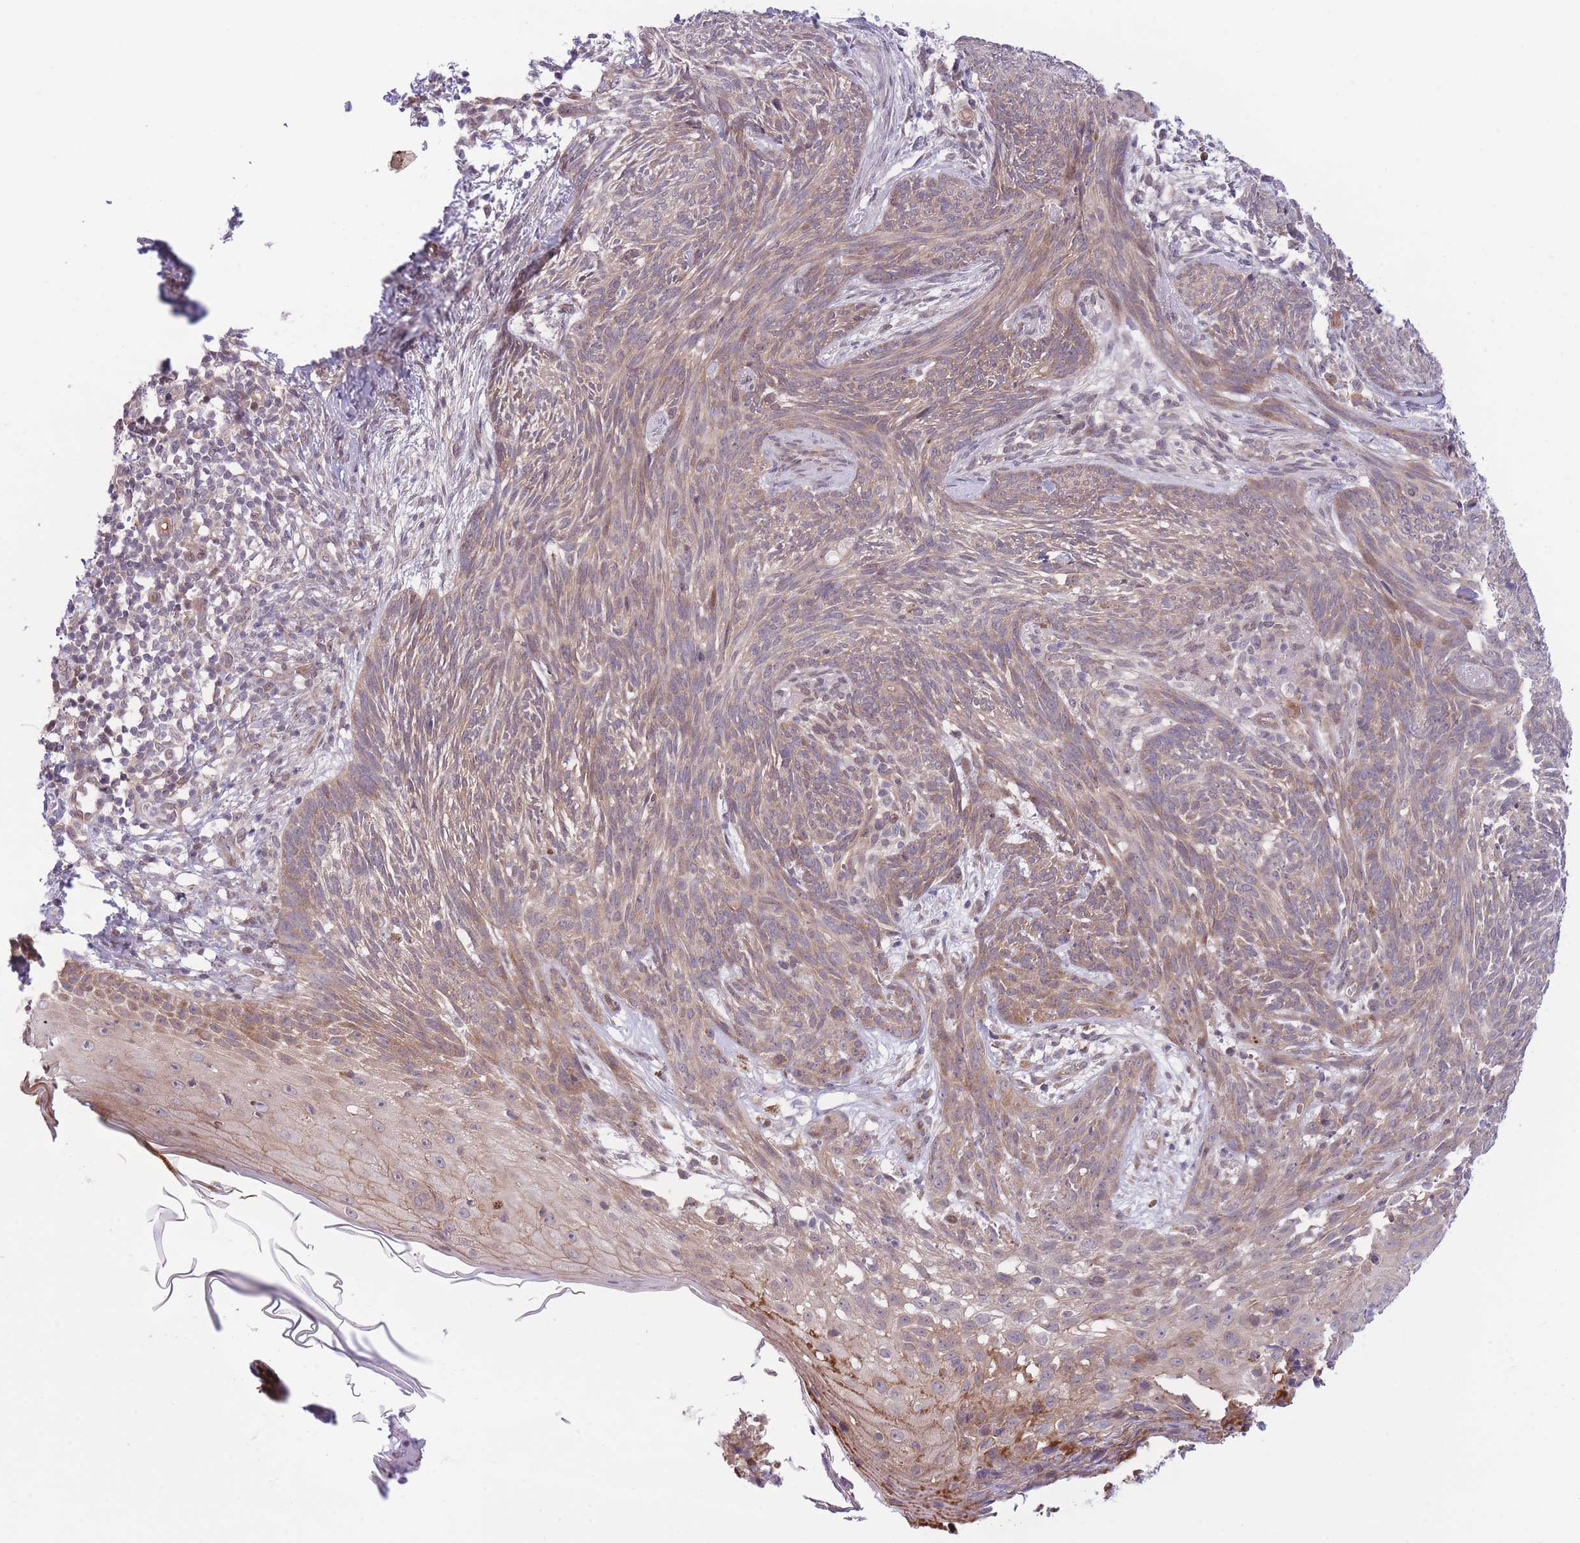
{"staining": {"intensity": "moderate", "quantity": "25%-75%", "location": "cytoplasmic/membranous"}, "tissue": "skin cancer", "cell_type": "Tumor cells", "image_type": "cancer", "snomed": [{"axis": "morphology", "description": "Basal cell carcinoma"}, {"axis": "topography", "description": "Skin"}], "caption": "Immunohistochemistry micrograph of neoplastic tissue: human skin cancer (basal cell carcinoma) stained using immunohistochemistry (IHC) exhibits medium levels of moderate protein expression localized specifically in the cytoplasmic/membranous of tumor cells, appearing as a cytoplasmic/membranous brown color.", "gene": "CDC25B", "patient": {"sex": "male", "age": 73}}